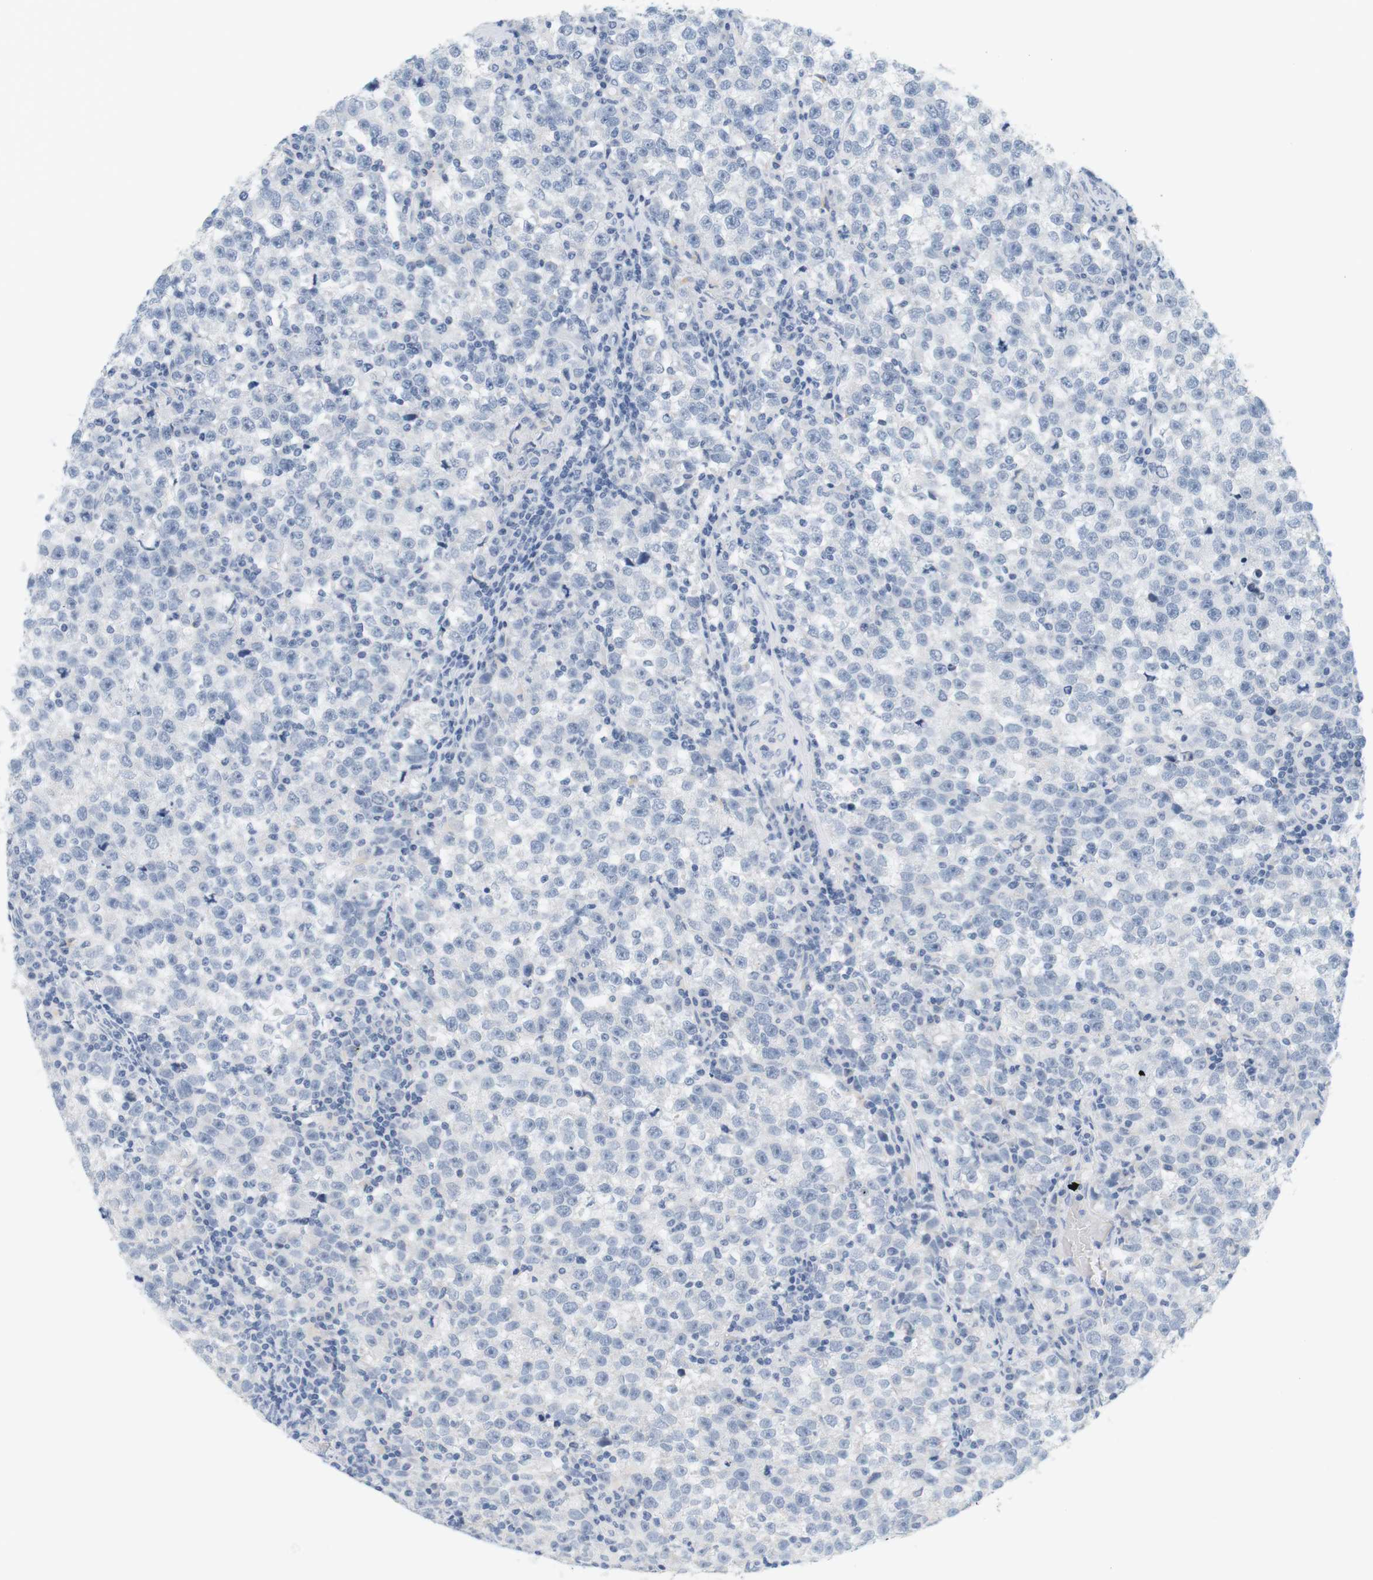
{"staining": {"intensity": "negative", "quantity": "none", "location": "none"}, "tissue": "testis cancer", "cell_type": "Tumor cells", "image_type": "cancer", "snomed": [{"axis": "morphology", "description": "Seminoma, NOS"}, {"axis": "topography", "description": "Testis"}], "caption": "The immunohistochemistry micrograph has no significant staining in tumor cells of testis cancer (seminoma) tissue.", "gene": "OPRM1", "patient": {"sex": "male", "age": 43}}